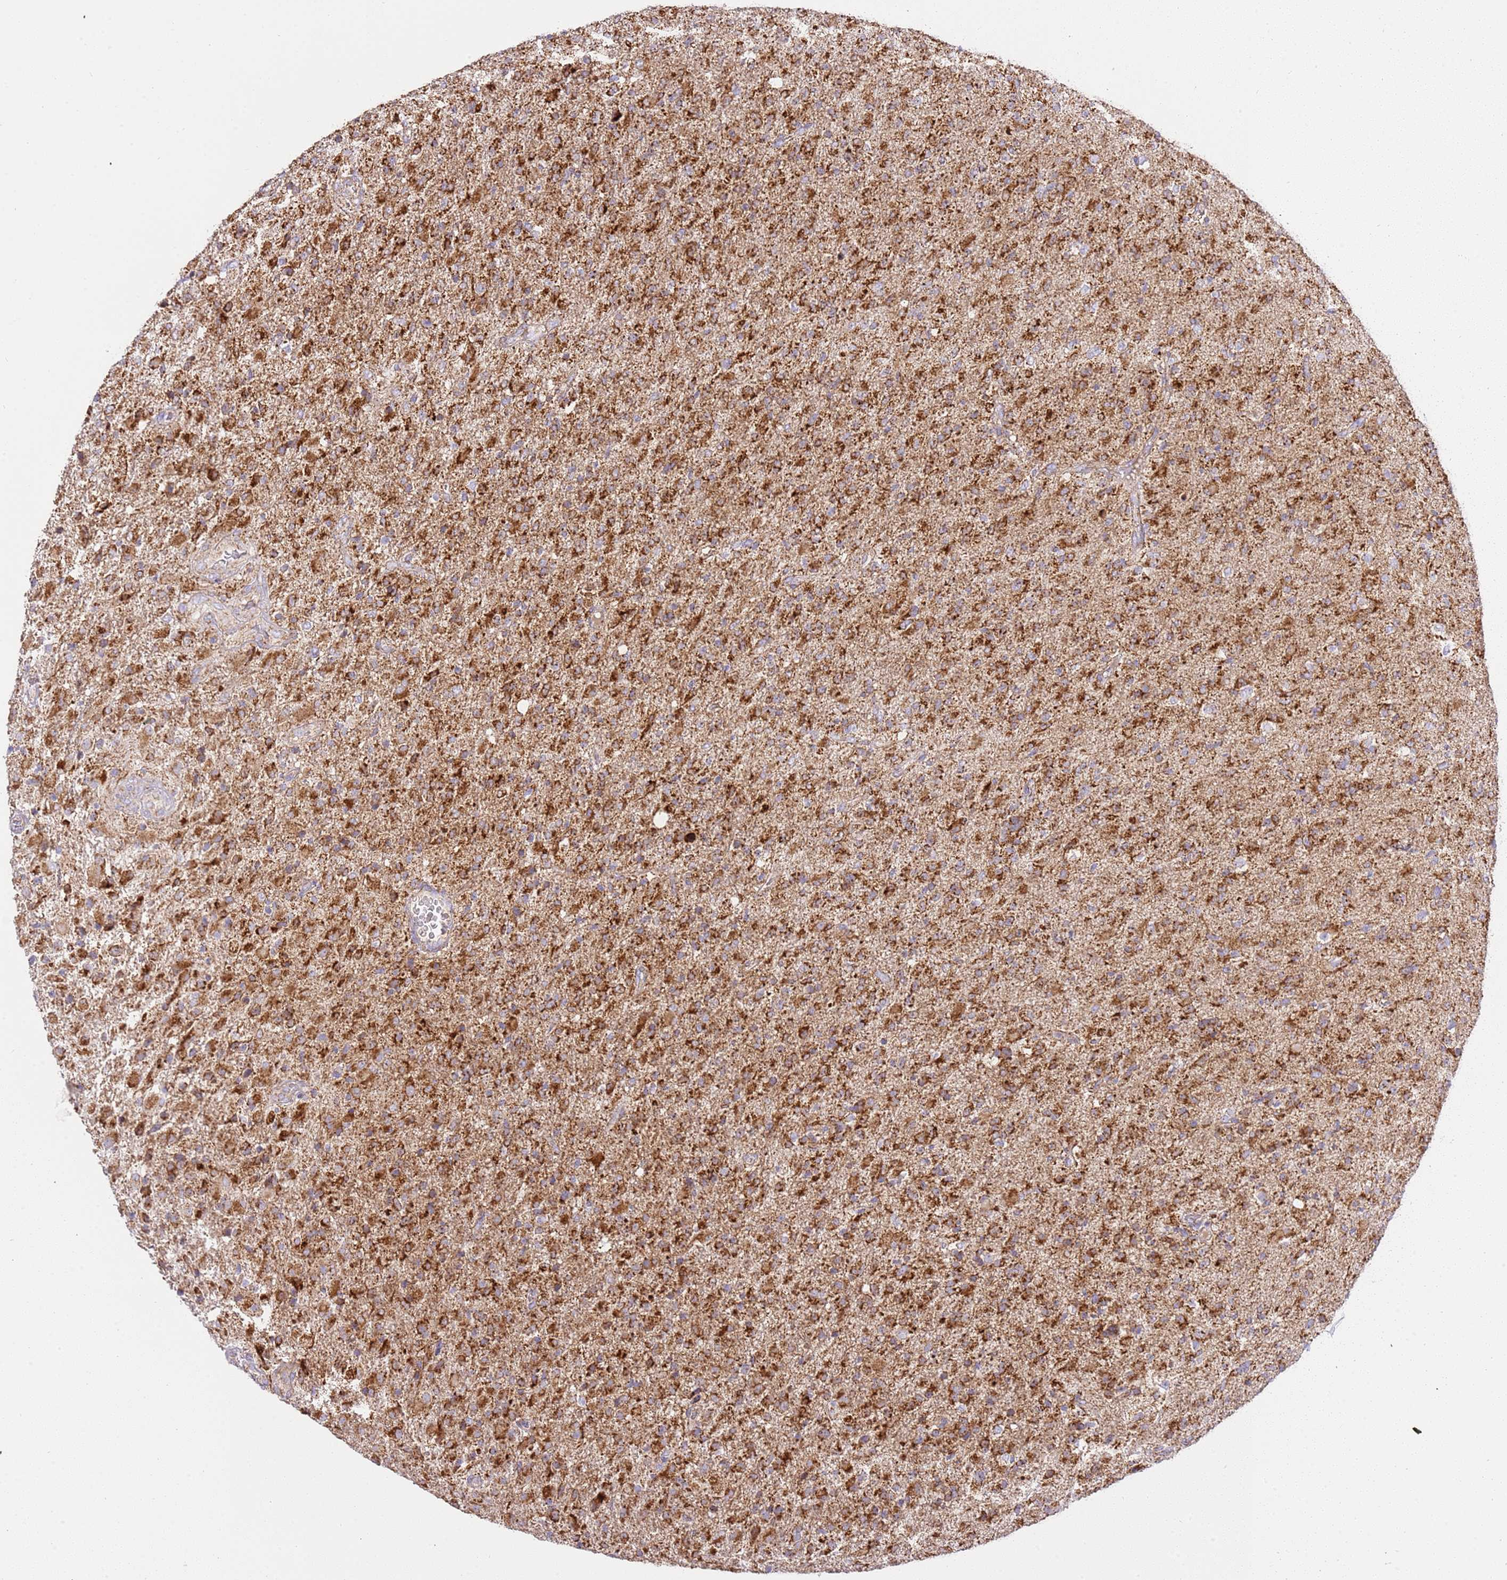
{"staining": {"intensity": "strong", "quantity": ">75%", "location": "cytoplasmic/membranous"}, "tissue": "glioma", "cell_type": "Tumor cells", "image_type": "cancer", "snomed": [{"axis": "morphology", "description": "Glioma, malignant, Low grade"}, {"axis": "topography", "description": "Brain"}], "caption": "This is a micrograph of immunohistochemistry (IHC) staining of malignant glioma (low-grade), which shows strong expression in the cytoplasmic/membranous of tumor cells.", "gene": "ZBTB39", "patient": {"sex": "male", "age": 65}}